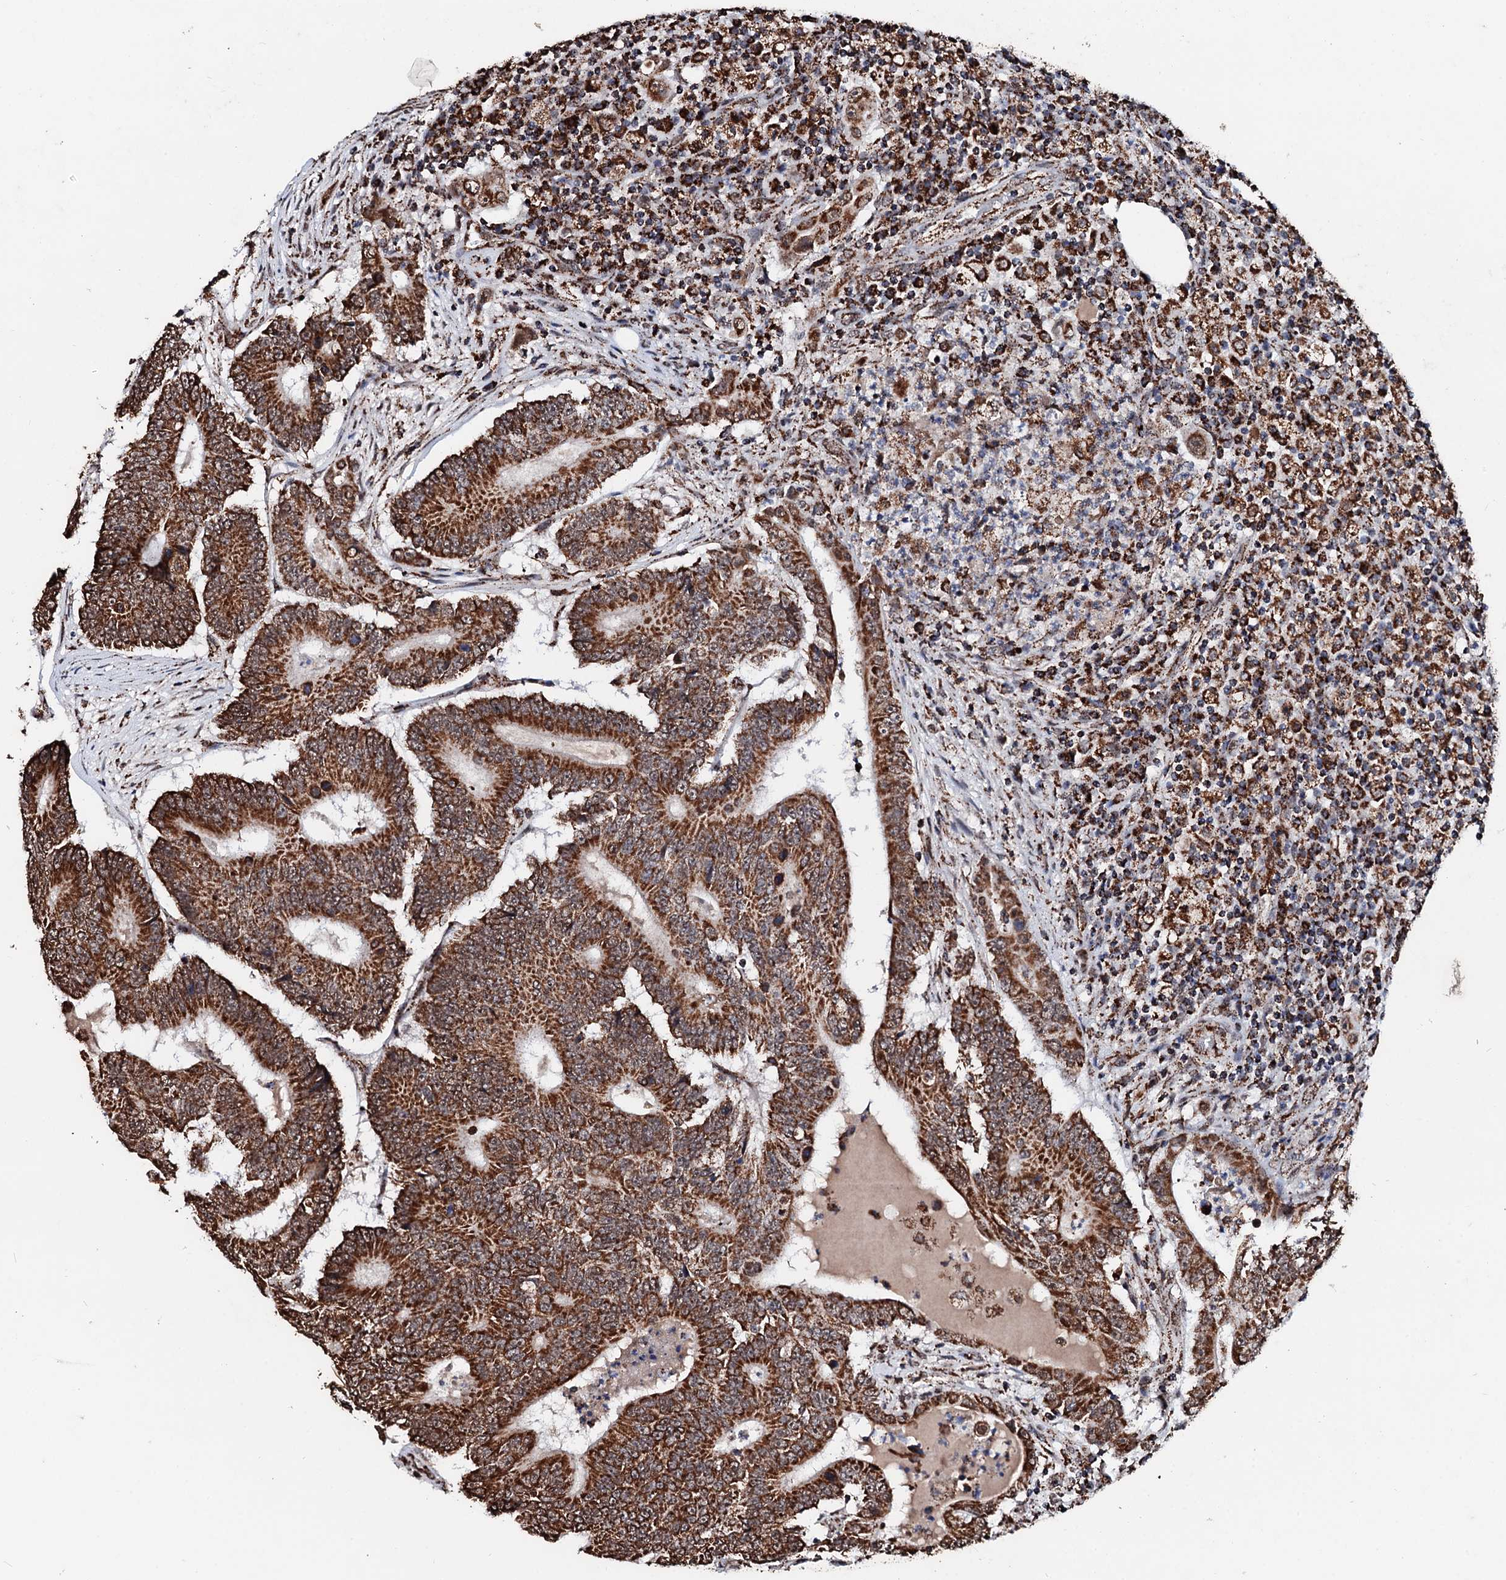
{"staining": {"intensity": "strong", "quantity": ">75%", "location": "cytoplasmic/membranous"}, "tissue": "colorectal cancer", "cell_type": "Tumor cells", "image_type": "cancer", "snomed": [{"axis": "morphology", "description": "Adenocarcinoma, NOS"}, {"axis": "topography", "description": "Colon"}], "caption": "This micrograph reveals immunohistochemistry (IHC) staining of human adenocarcinoma (colorectal), with high strong cytoplasmic/membranous positivity in about >75% of tumor cells.", "gene": "SECISBP2L", "patient": {"sex": "male", "age": 83}}